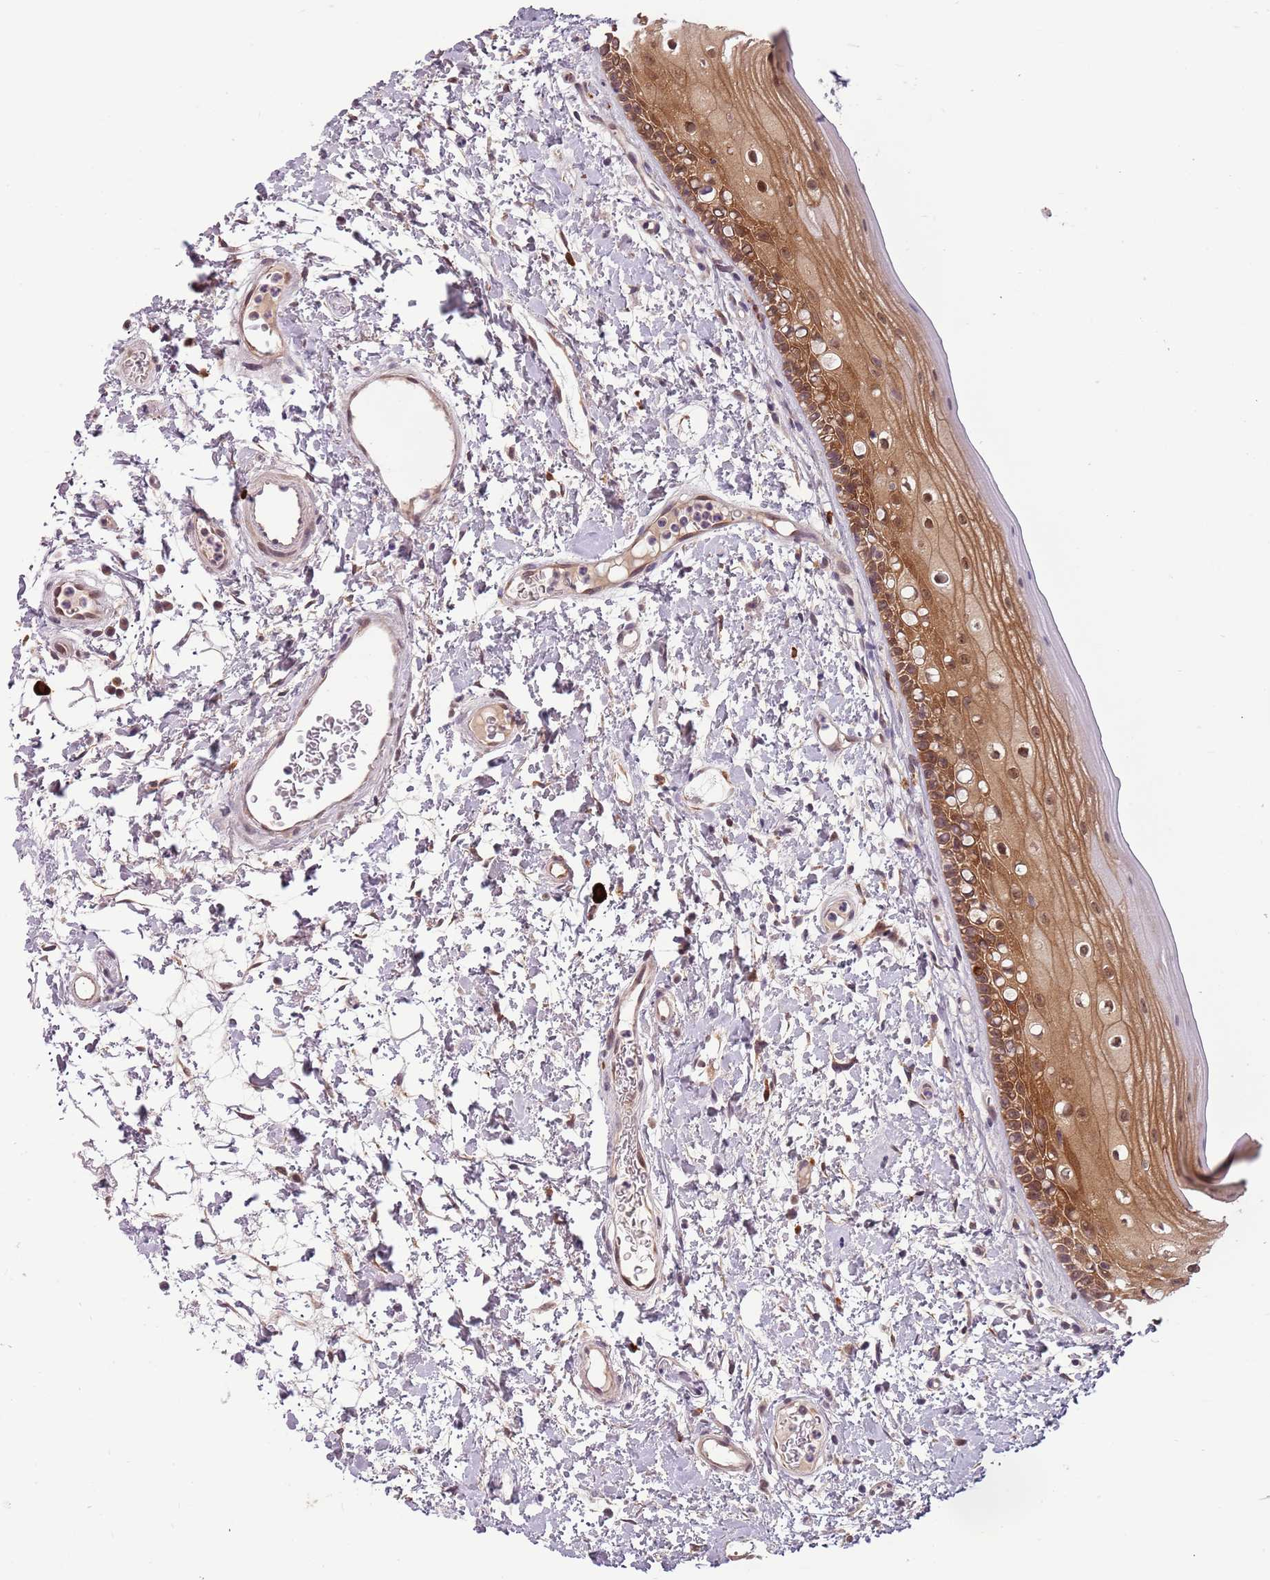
{"staining": {"intensity": "moderate", "quantity": ">75%", "location": "cytoplasmic/membranous,nuclear"}, "tissue": "oral mucosa", "cell_type": "Squamous epithelial cells", "image_type": "normal", "snomed": [{"axis": "morphology", "description": "Normal tissue, NOS"}, {"axis": "topography", "description": "Oral tissue"}], "caption": "A brown stain shows moderate cytoplasmic/membranous,nuclear positivity of a protein in squamous epithelial cells of benign oral mucosa.", "gene": "FAM120AOS", "patient": {"sex": "female", "age": 76}}